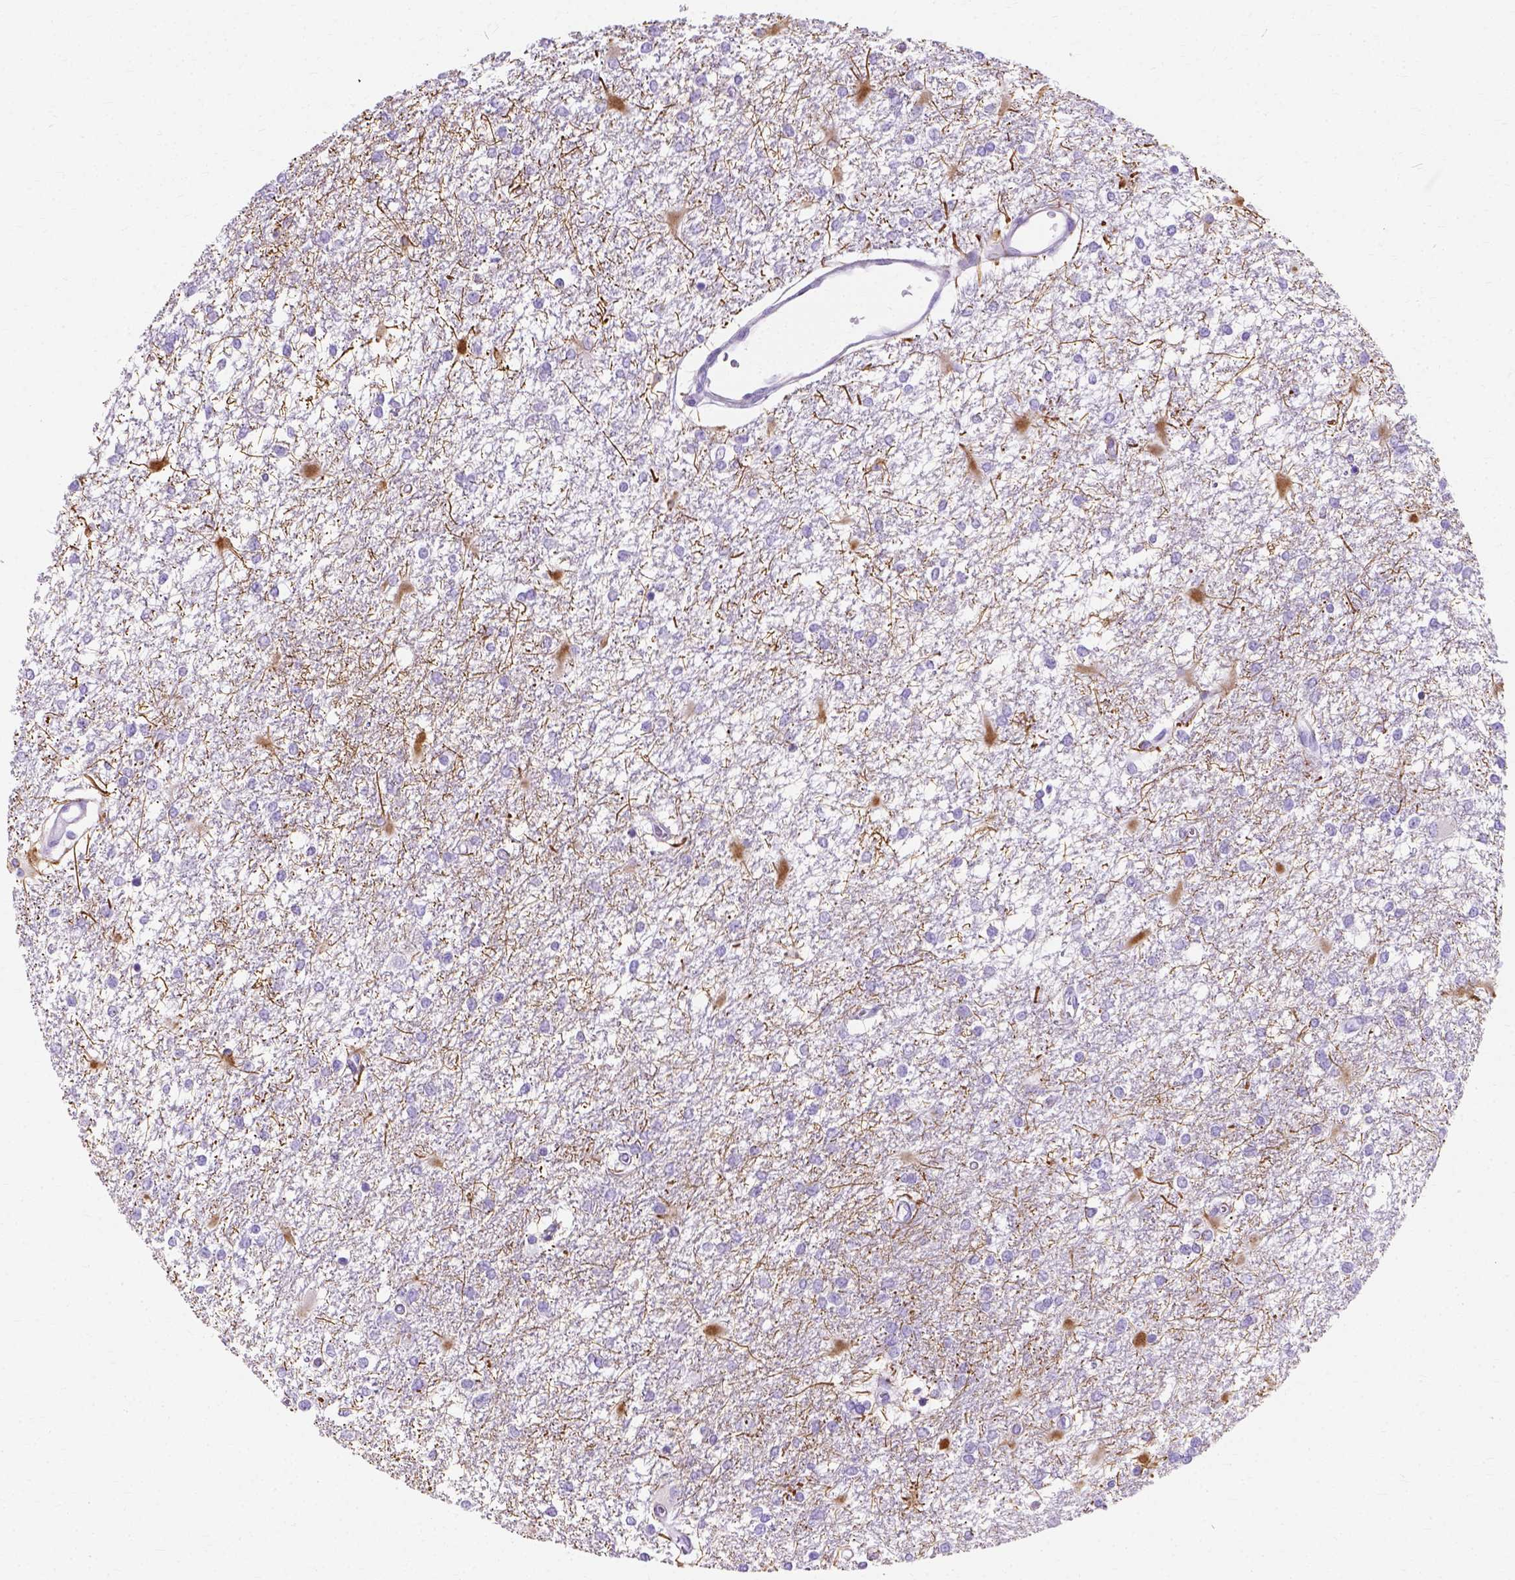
{"staining": {"intensity": "negative", "quantity": "none", "location": "none"}, "tissue": "glioma", "cell_type": "Tumor cells", "image_type": "cancer", "snomed": [{"axis": "morphology", "description": "Glioma, malignant, High grade"}, {"axis": "topography", "description": "Cerebral cortex"}], "caption": "Tumor cells are negative for protein expression in human high-grade glioma (malignant).", "gene": "MYH15", "patient": {"sex": "male", "age": 79}}